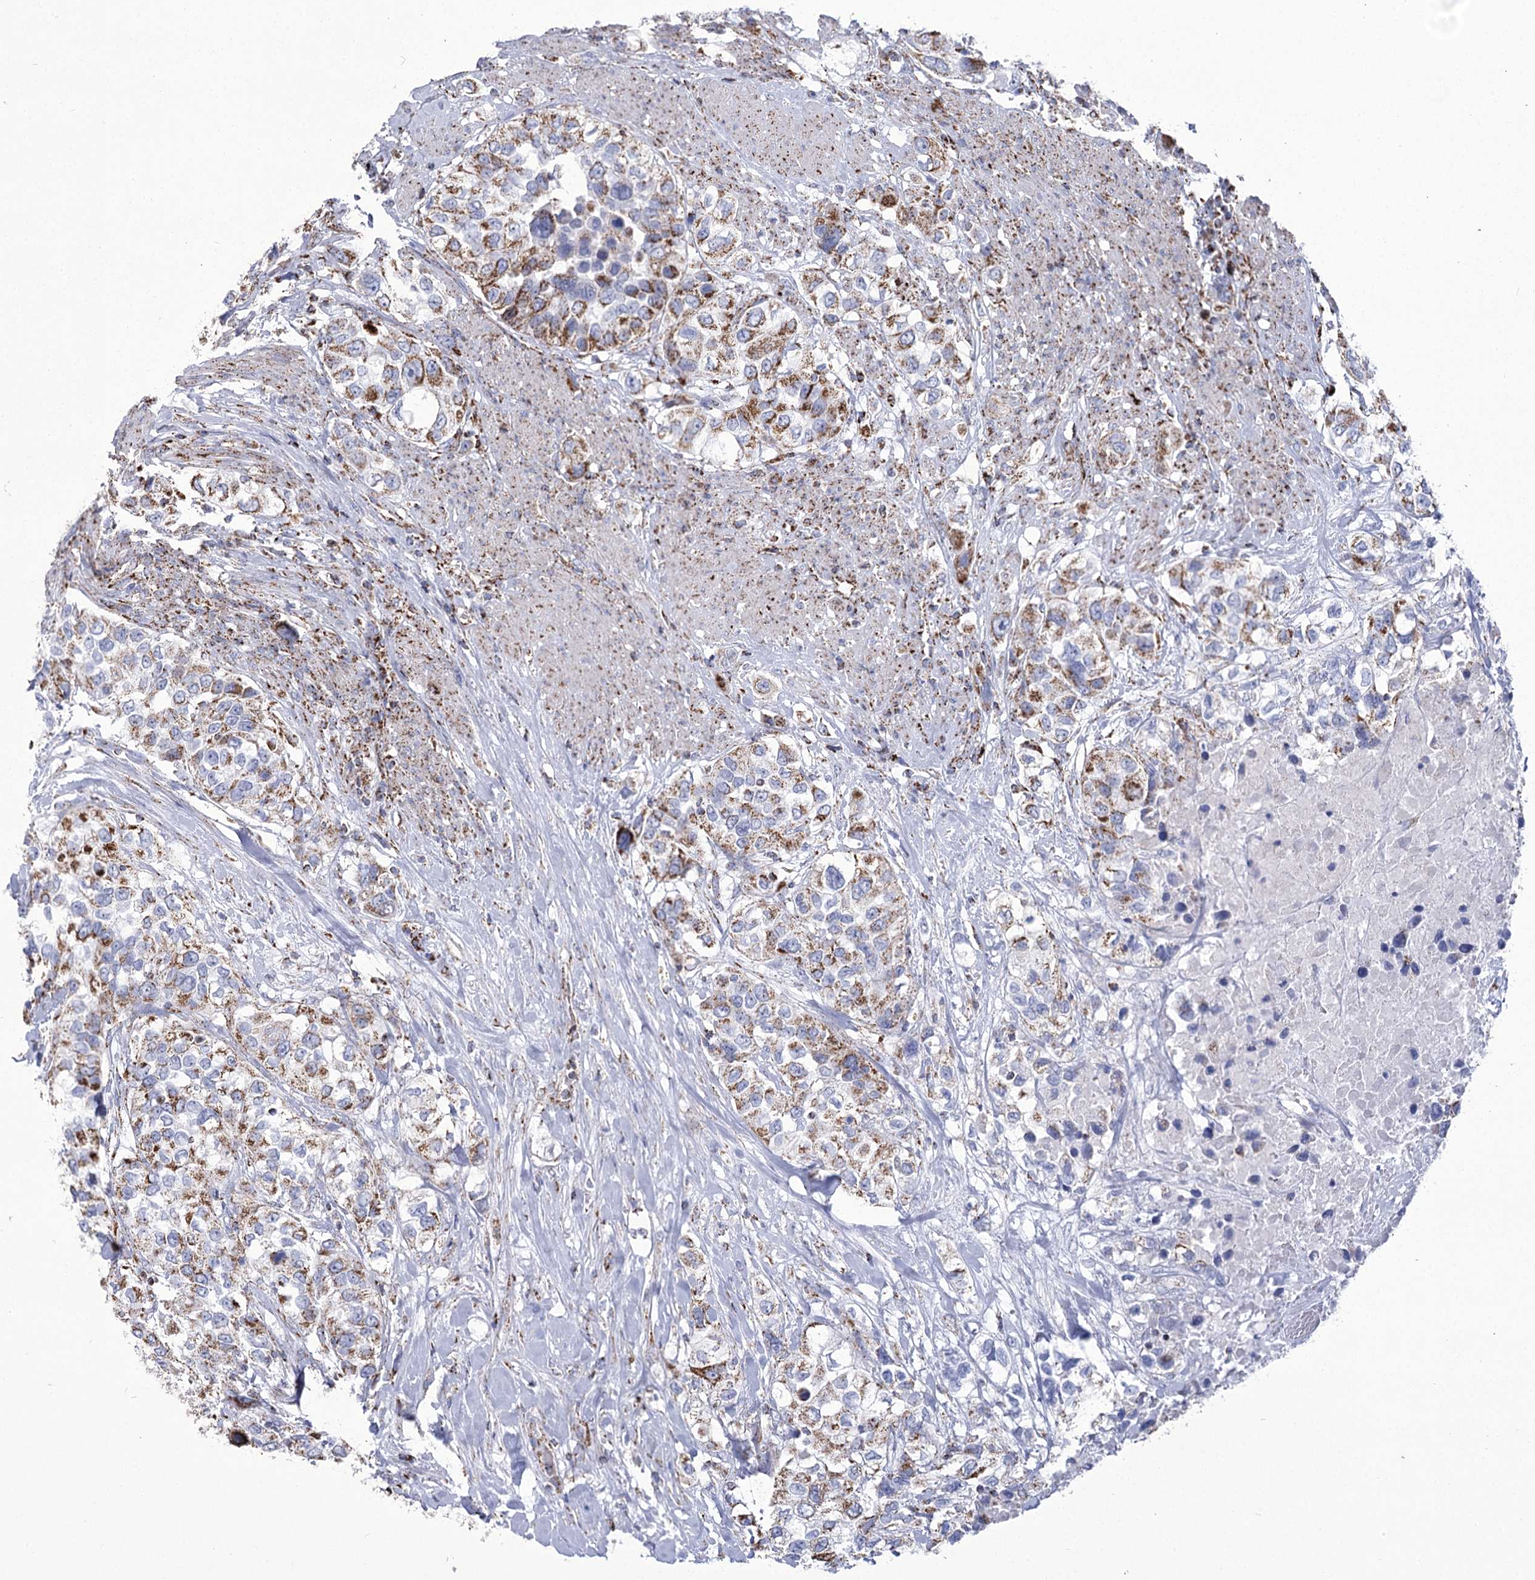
{"staining": {"intensity": "moderate", "quantity": ">75%", "location": "cytoplasmic/membranous"}, "tissue": "urothelial cancer", "cell_type": "Tumor cells", "image_type": "cancer", "snomed": [{"axis": "morphology", "description": "Urothelial carcinoma, High grade"}, {"axis": "topography", "description": "Urinary bladder"}], "caption": "High-magnification brightfield microscopy of urothelial cancer stained with DAB (3,3'-diaminobenzidine) (brown) and counterstained with hematoxylin (blue). tumor cells exhibit moderate cytoplasmic/membranous staining is seen in about>75% of cells.", "gene": "PDHB", "patient": {"sex": "female", "age": 80}}